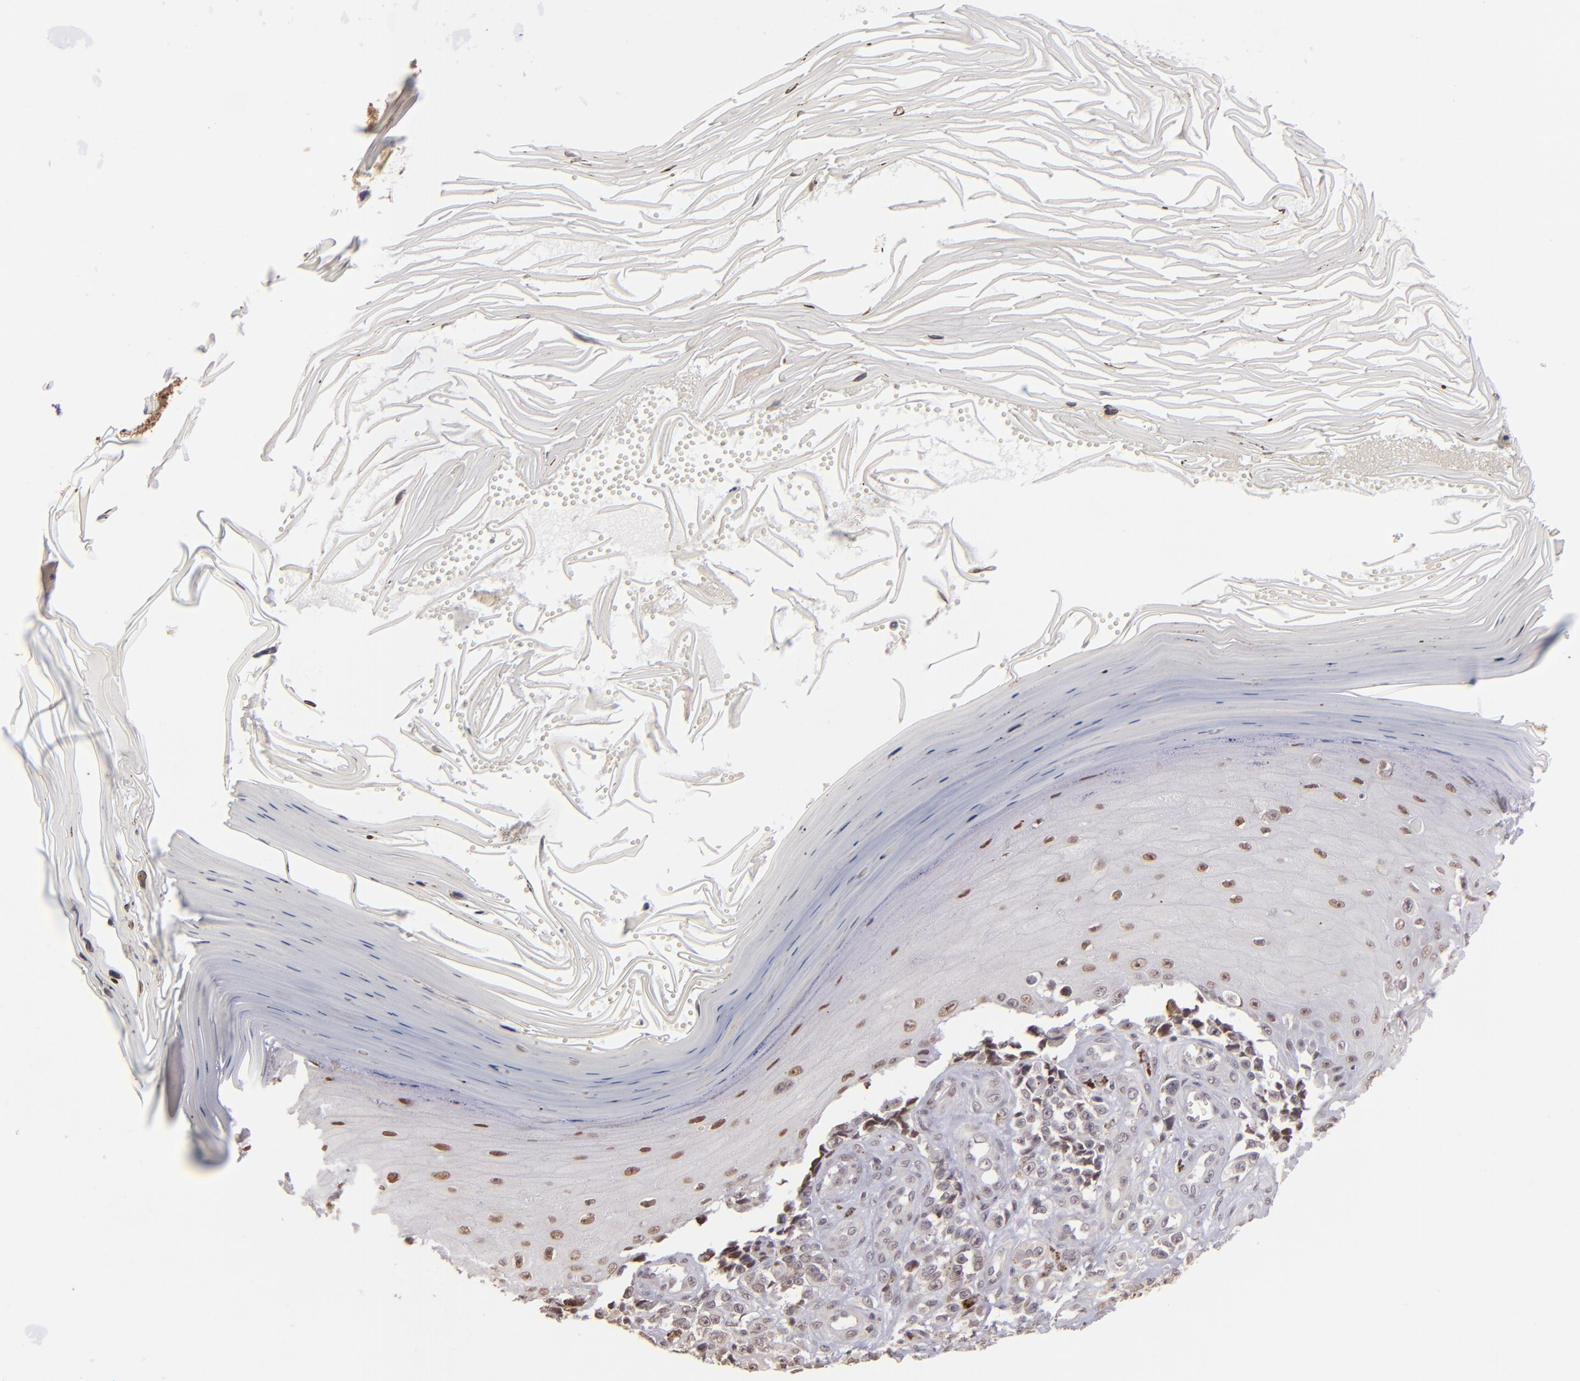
{"staining": {"intensity": "negative", "quantity": "none", "location": "none"}, "tissue": "melanoma", "cell_type": "Tumor cells", "image_type": "cancer", "snomed": [{"axis": "morphology", "description": "Malignant melanoma, NOS"}, {"axis": "topography", "description": "Skin"}], "caption": "Immunohistochemistry photomicrograph of human melanoma stained for a protein (brown), which shows no expression in tumor cells. Nuclei are stained in blue.", "gene": "RARB", "patient": {"sex": "female", "age": 82}}